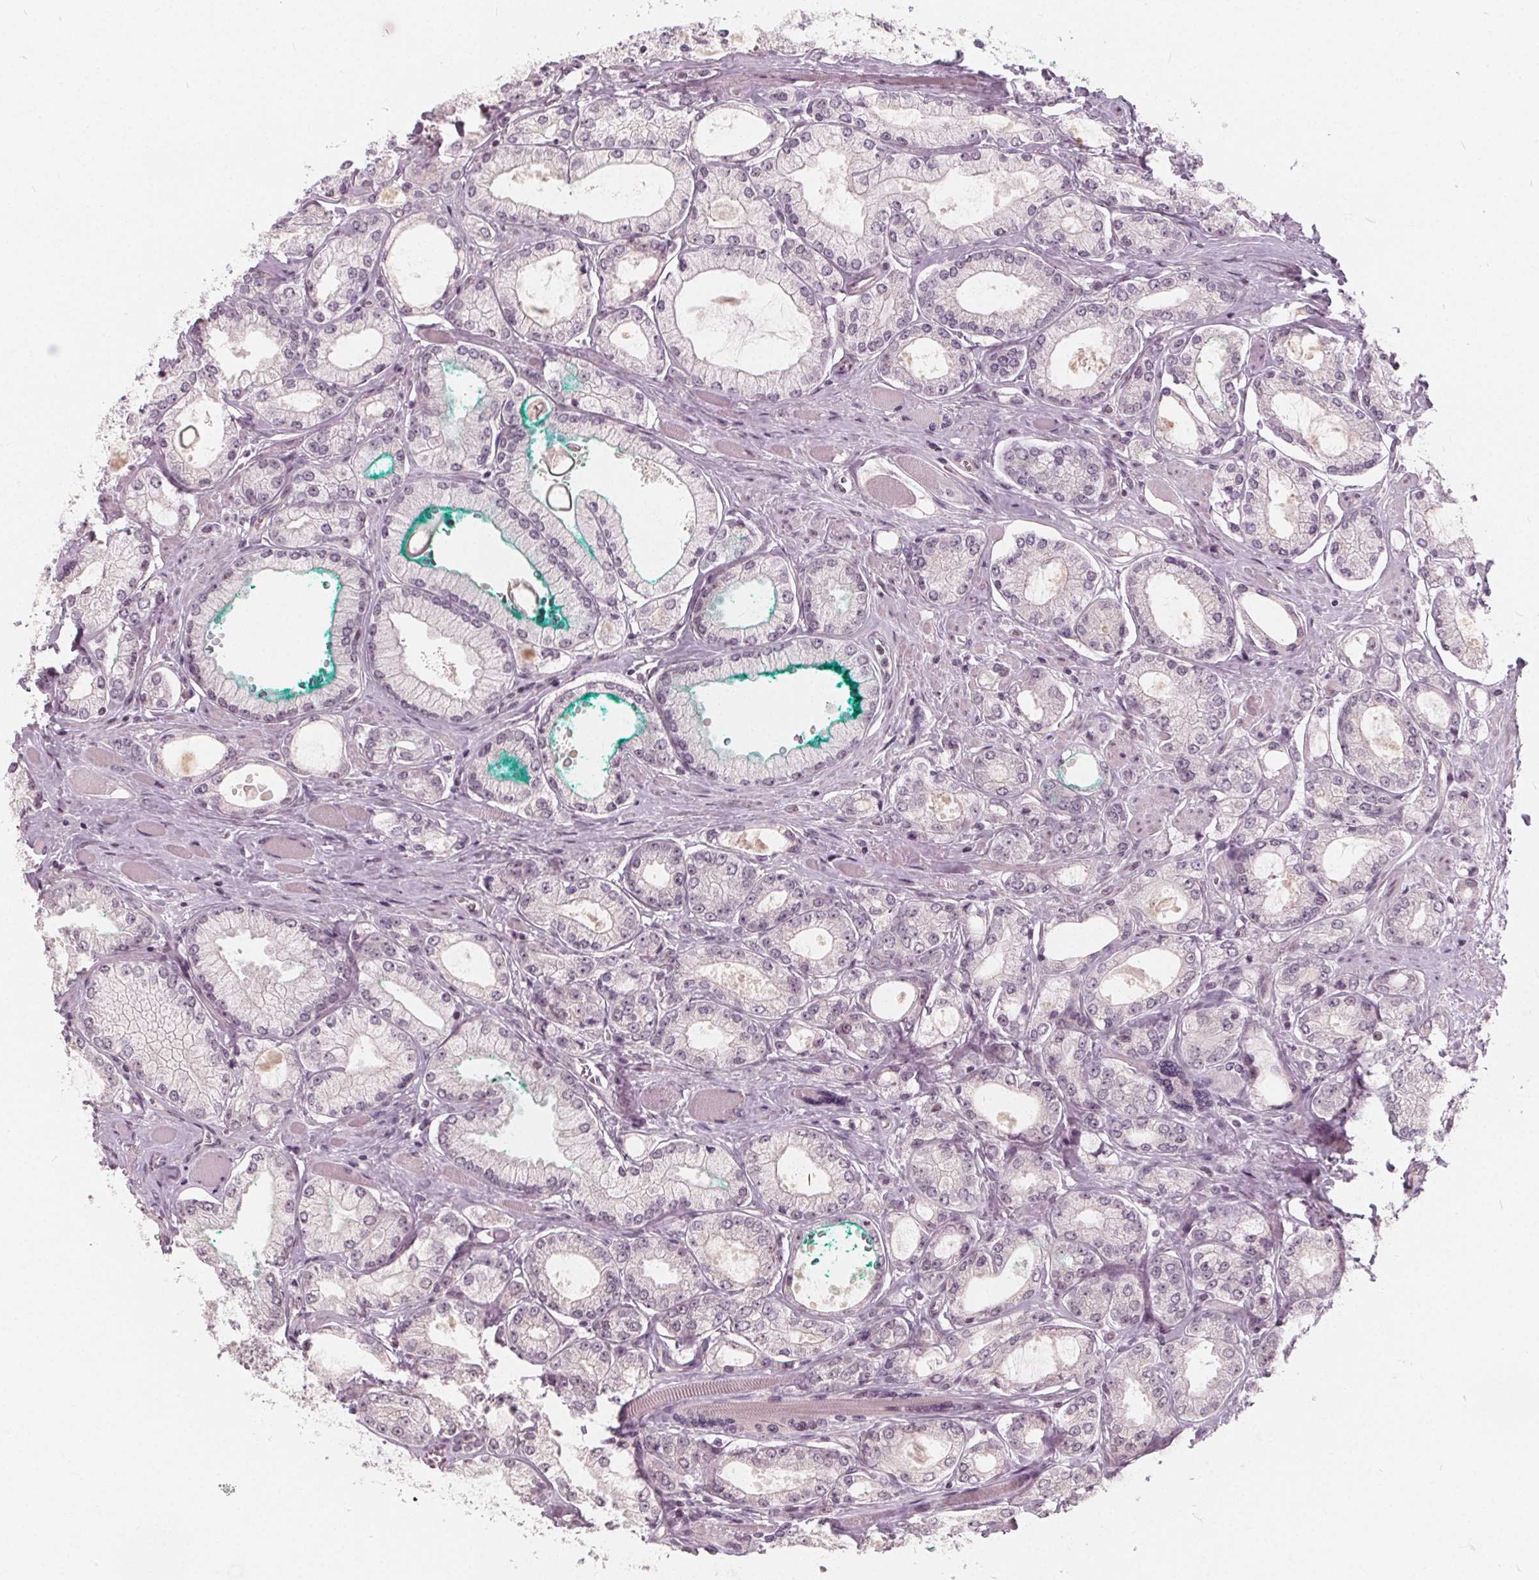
{"staining": {"intensity": "weak", "quantity": "<25%", "location": "nuclear"}, "tissue": "prostate cancer", "cell_type": "Tumor cells", "image_type": "cancer", "snomed": [{"axis": "morphology", "description": "Adenocarcinoma, High grade"}, {"axis": "topography", "description": "Prostate"}], "caption": "There is no significant expression in tumor cells of adenocarcinoma (high-grade) (prostate).", "gene": "NUP210L", "patient": {"sex": "male", "age": 68}}